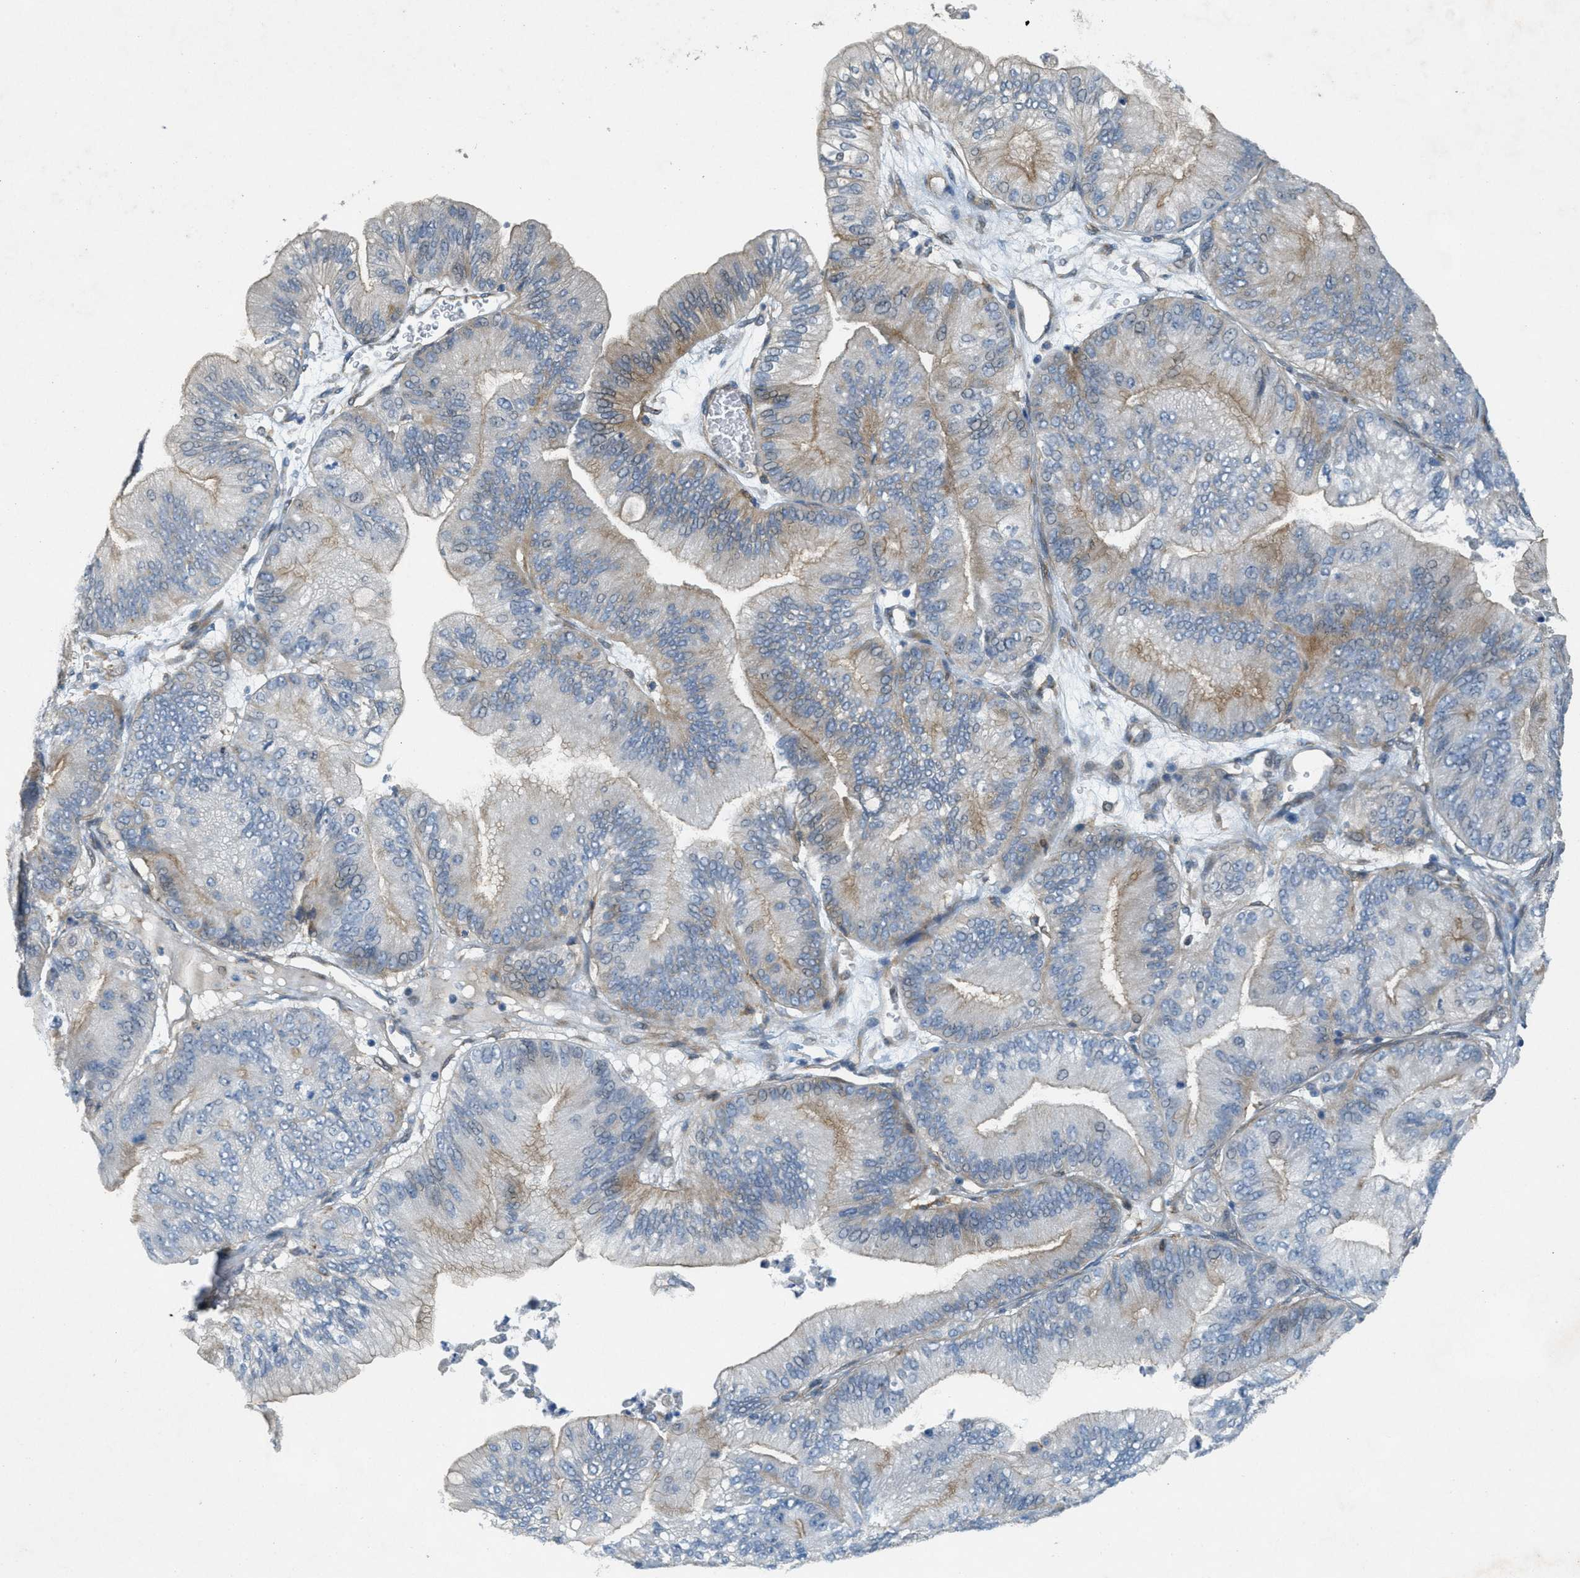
{"staining": {"intensity": "weak", "quantity": "<25%", "location": "cytoplasmic/membranous"}, "tissue": "ovarian cancer", "cell_type": "Tumor cells", "image_type": "cancer", "snomed": [{"axis": "morphology", "description": "Cystadenocarcinoma, mucinous, NOS"}, {"axis": "topography", "description": "Ovary"}], "caption": "The histopathology image displays no staining of tumor cells in ovarian cancer (mucinous cystadenocarcinoma).", "gene": "ADCY5", "patient": {"sex": "female", "age": 61}}